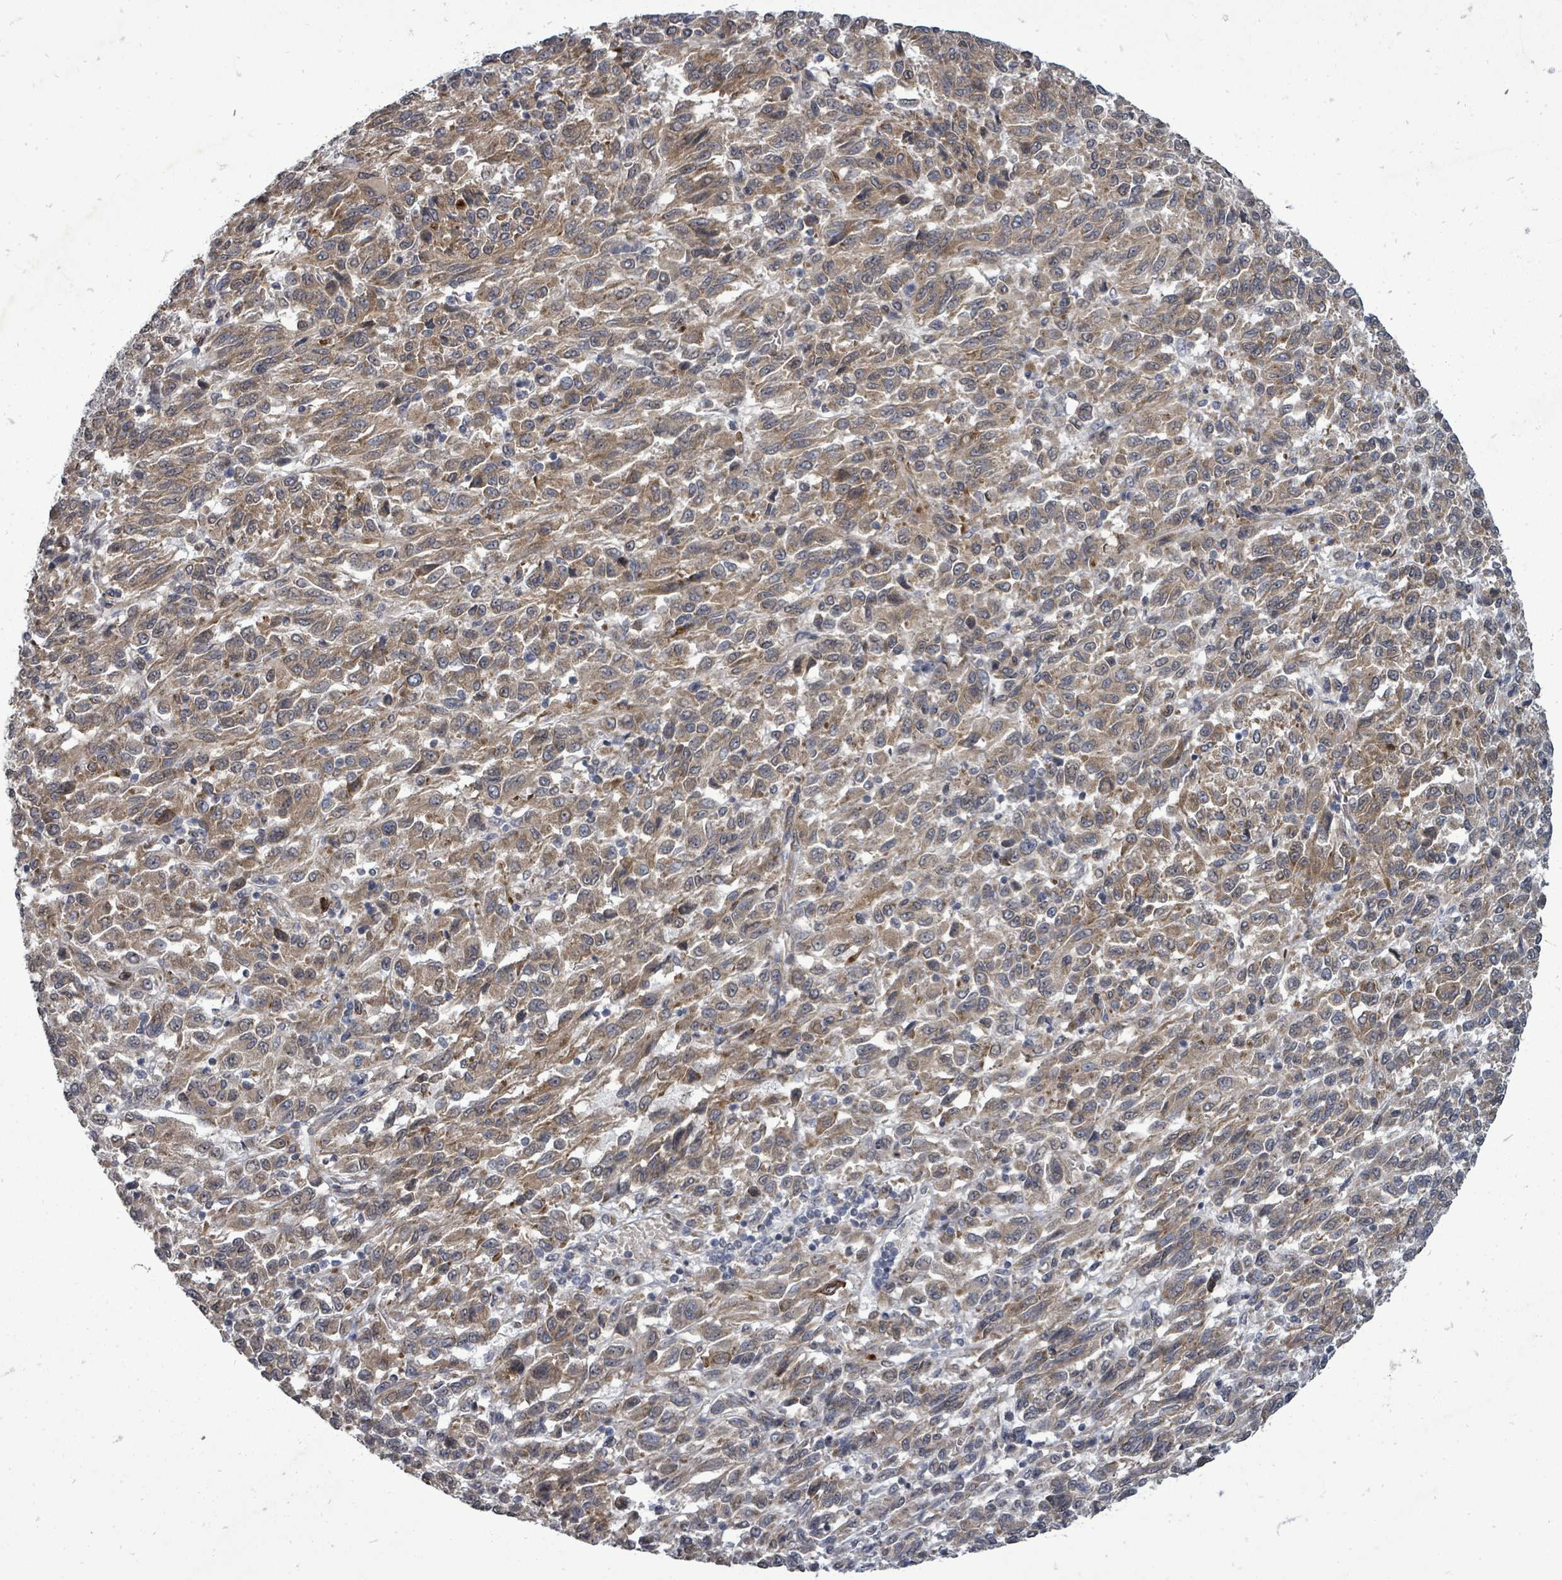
{"staining": {"intensity": "moderate", "quantity": ">75%", "location": "cytoplasmic/membranous"}, "tissue": "melanoma", "cell_type": "Tumor cells", "image_type": "cancer", "snomed": [{"axis": "morphology", "description": "Malignant melanoma, Metastatic site"}, {"axis": "topography", "description": "Lung"}], "caption": "High-power microscopy captured an immunohistochemistry histopathology image of malignant melanoma (metastatic site), revealing moderate cytoplasmic/membranous positivity in approximately >75% of tumor cells.", "gene": "RALGAPB", "patient": {"sex": "male", "age": 64}}